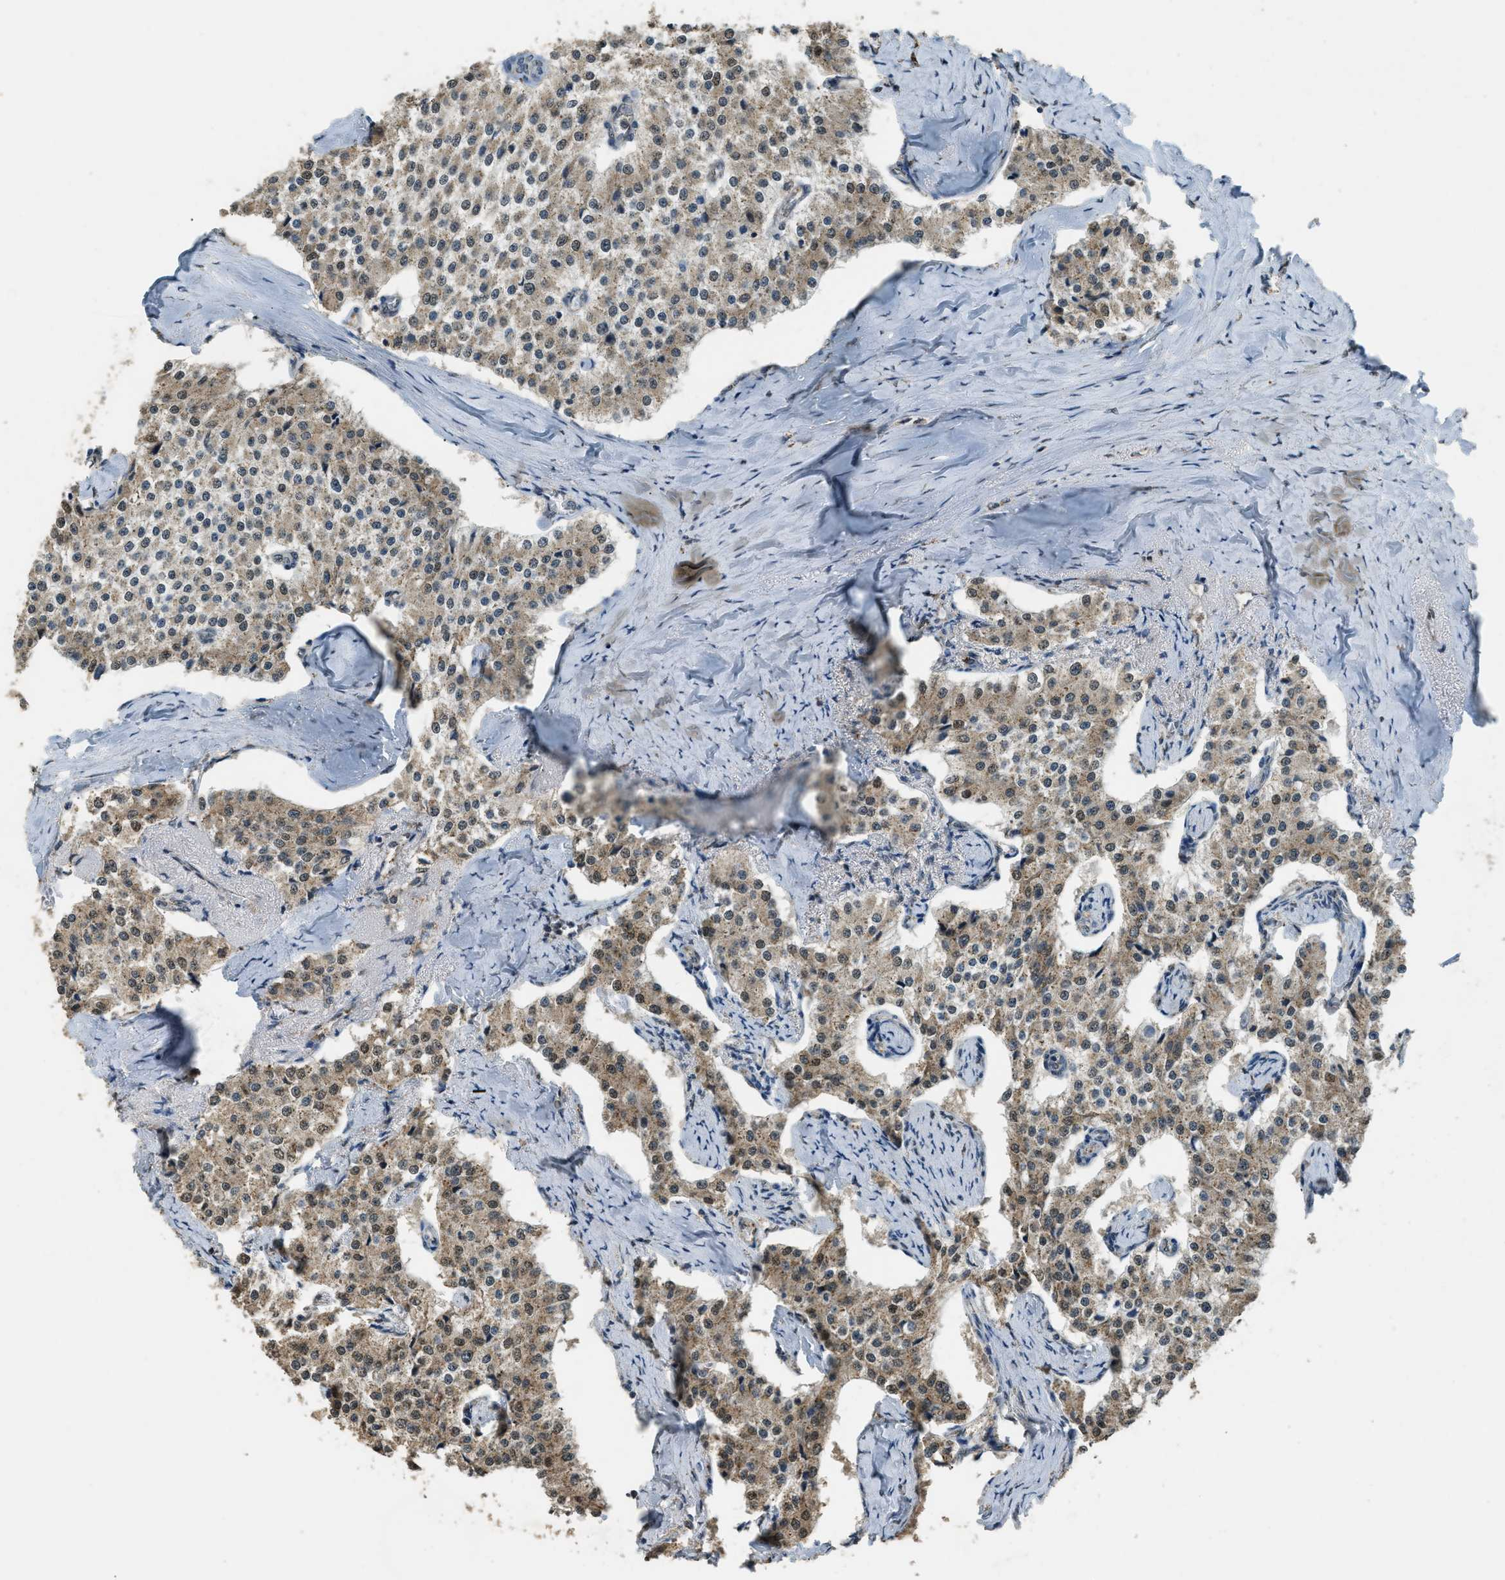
{"staining": {"intensity": "moderate", "quantity": ">75%", "location": "cytoplasmic/membranous,nuclear"}, "tissue": "carcinoid", "cell_type": "Tumor cells", "image_type": "cancer", "snomed": [{"axis": "morphology", "description": "Carcinoid, malignant, NOS"}, {"axis": "topography", "description": "Colon"}], "caption": "Immunohistochemistry image of neoplastic tissue: carcinoid stained using immunohistochemistry (IHC) displays medium levels of moderate protein expression localized specifically in the cytoplasmic/membranous and nuclear of tumor cells, appearing as a cytoplasmic/membranous and nuclear brown color.", "gene": "IPO7", "patient": {"sex": "female", "age": 52}}